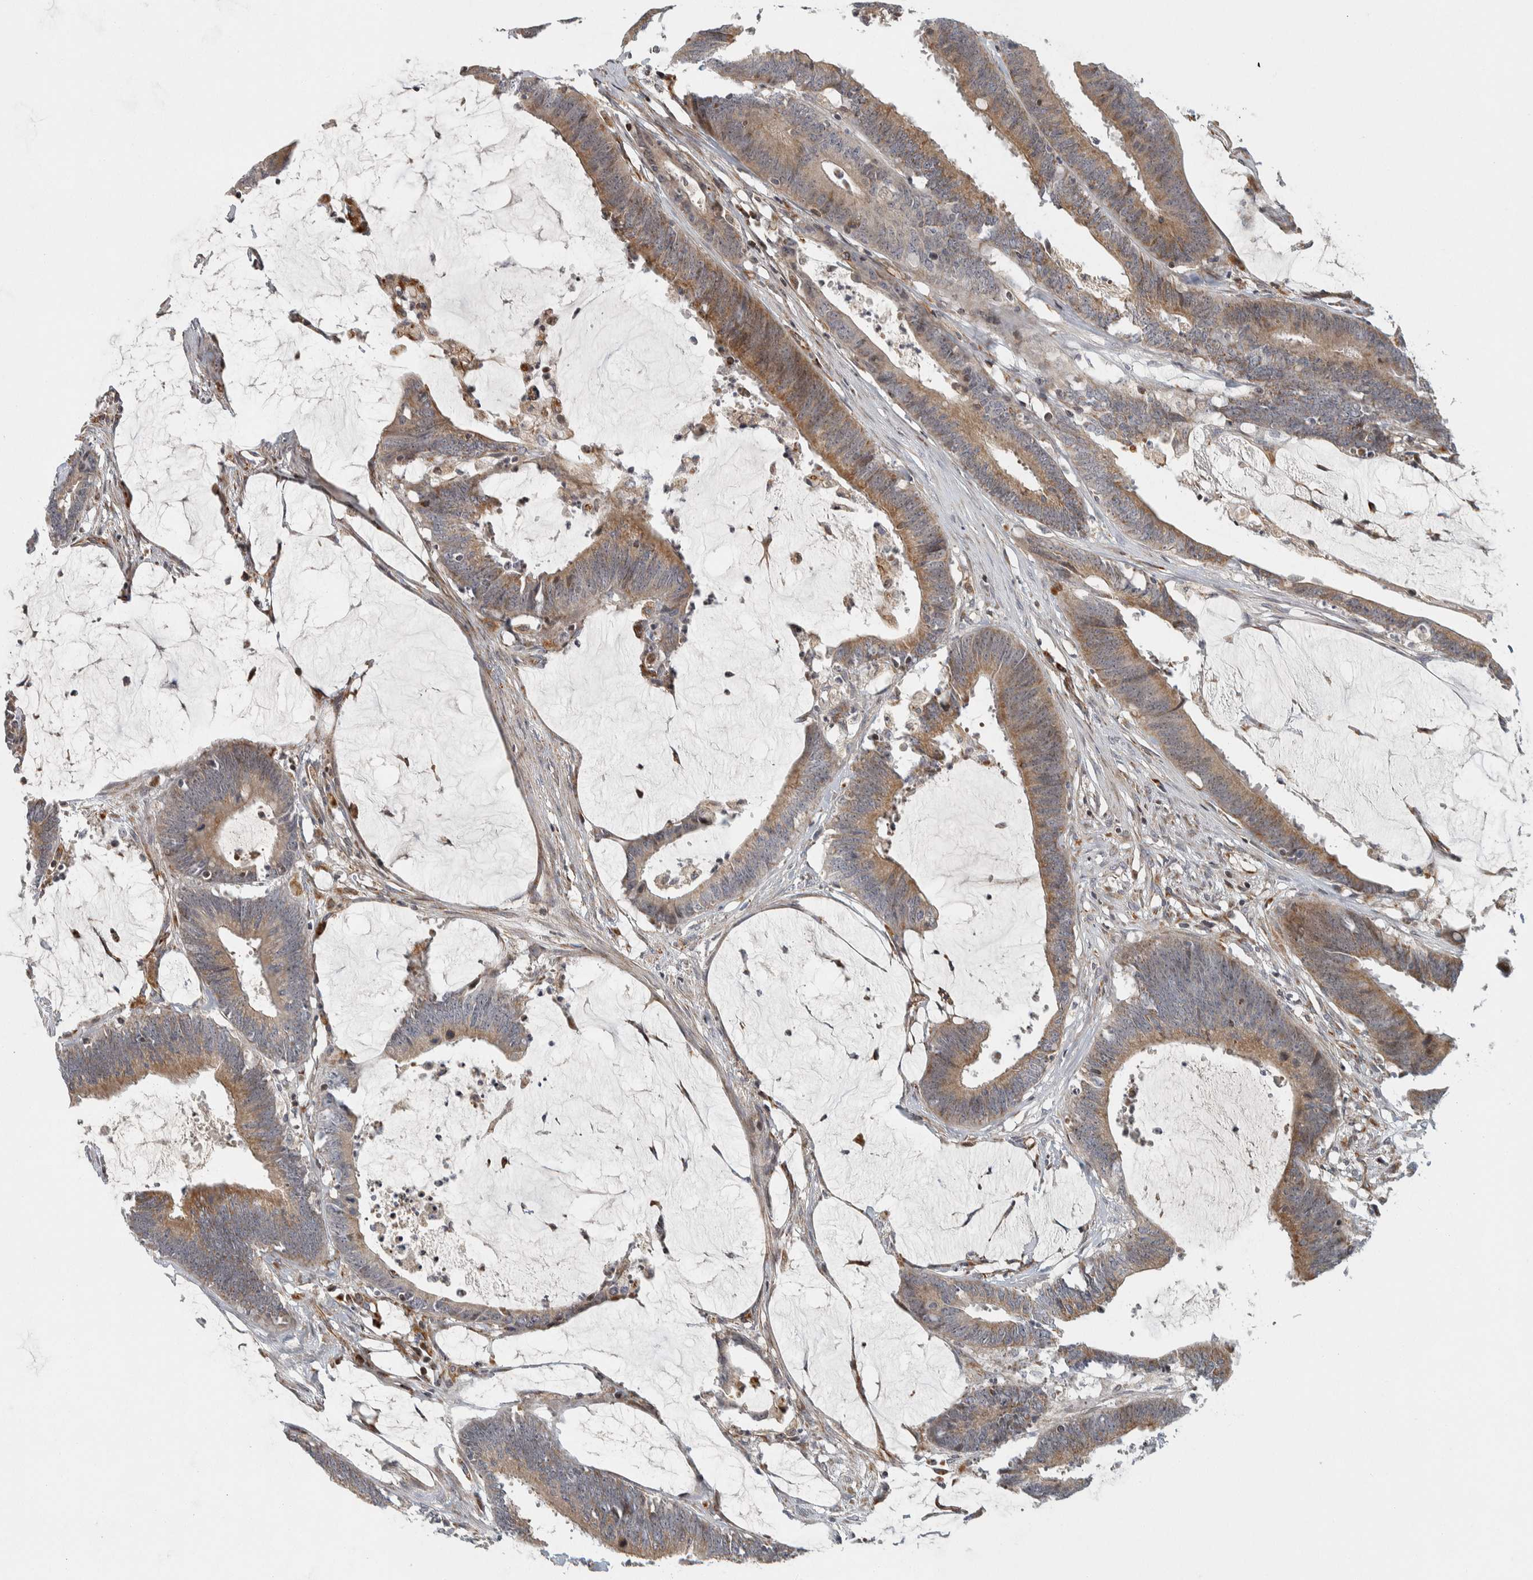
{"staining": {"intensity": "moderate", "quantity": ">75%", "location": "cytoplasmic/membranous"}, "tissue": "colorectal cancer", "cell_type": "Tumor cells", "image_type": "cancer", "snomed": [{"axis": "morphology", "description": "Adenocarcinoma, NOS"}, {"axis": "topography", "description": "Rectum"}], "caption": "Immunohistochemistry (IHC) photomicrograph of adenocarcinoma (colorectal) stained for a protein (brown), which exhibits medium levels of moderate cytoplasmic/membranous positivity in about >75% of tumor cells.", "gene": "AFP", "patient": {"sex": "female", "age": 66}}